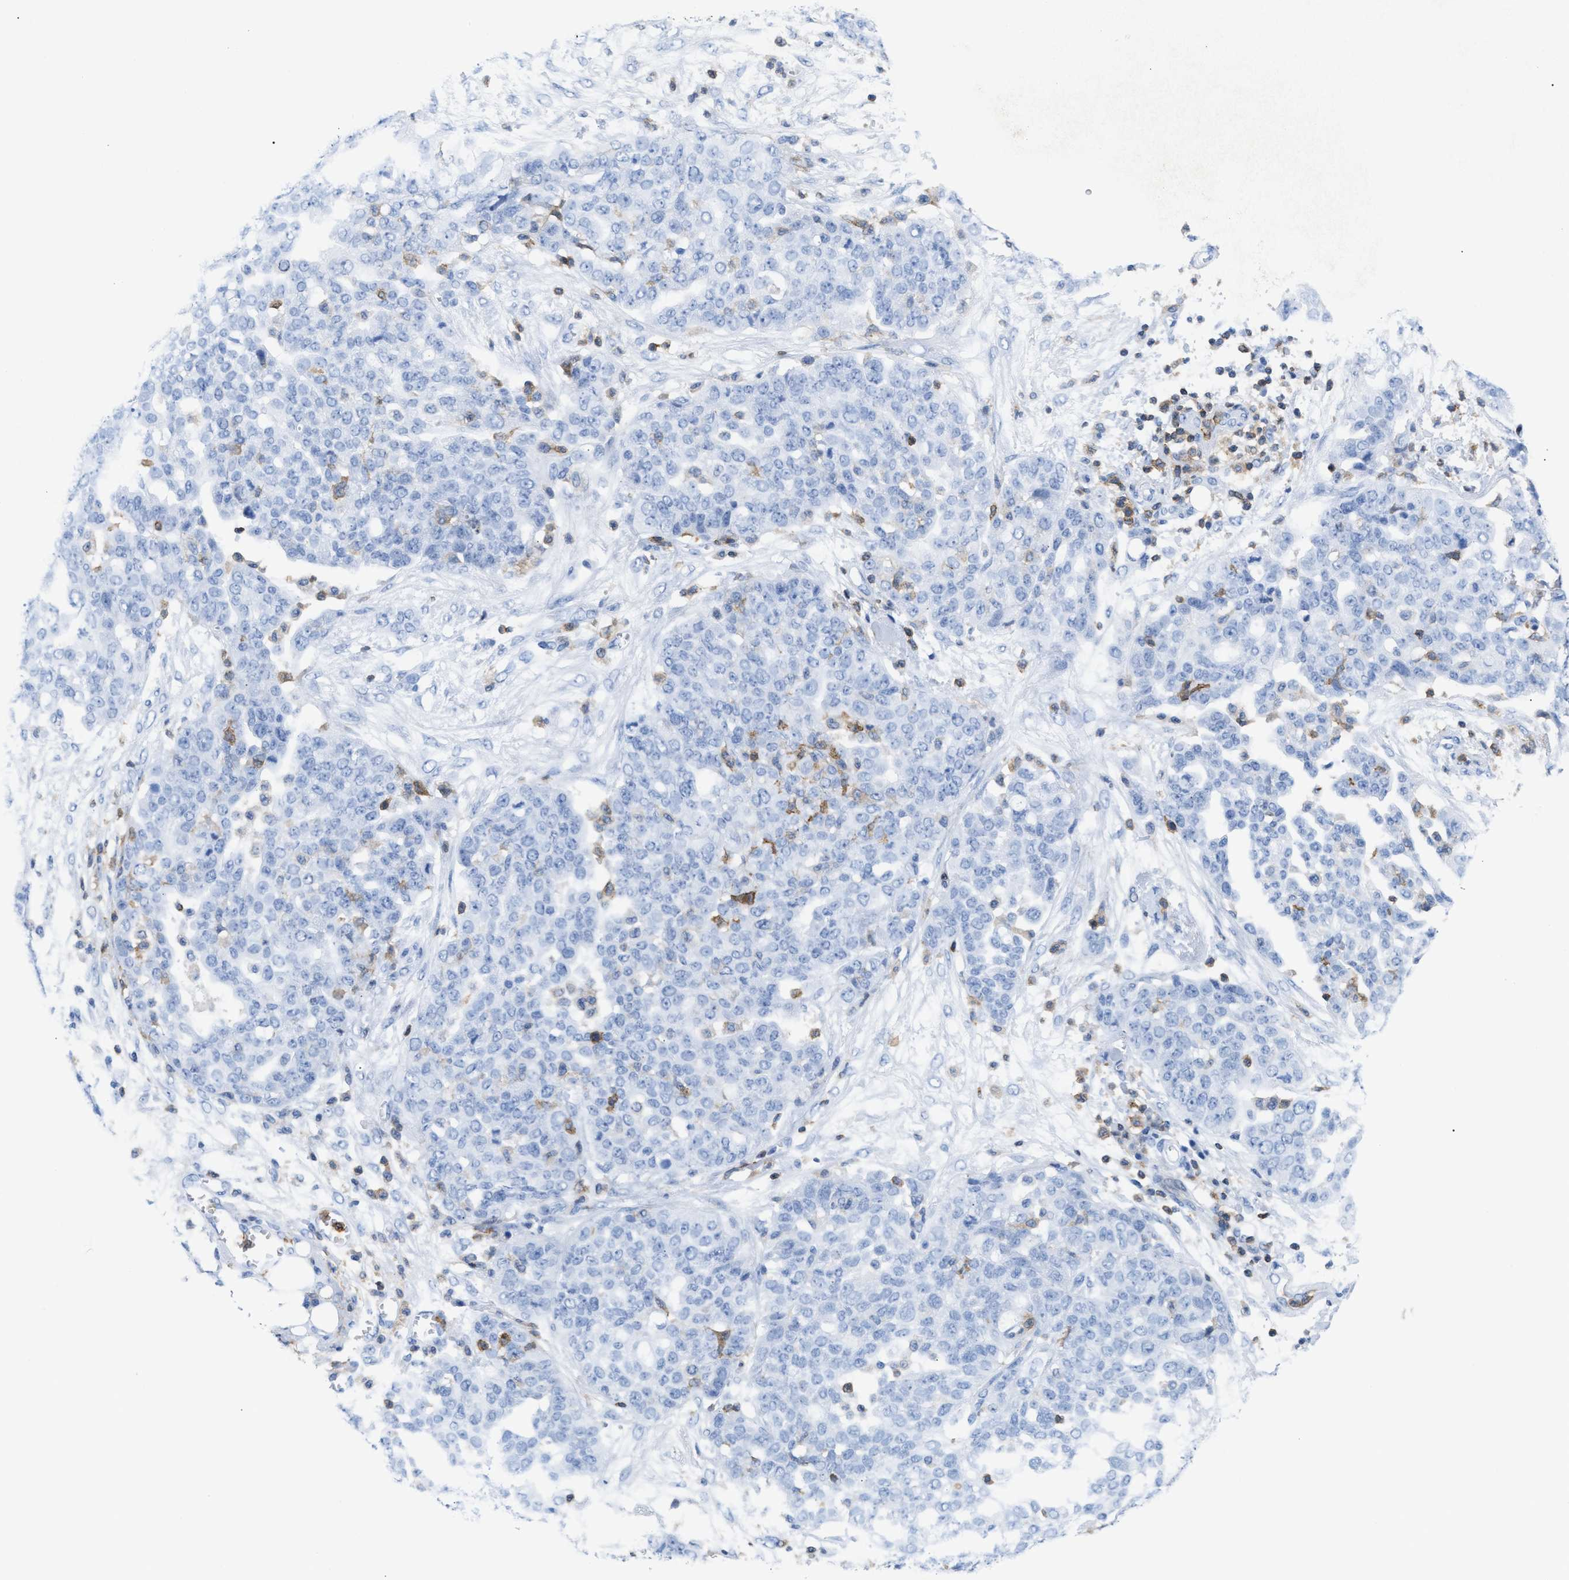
{"staining": {"intensity": "negative", "quantity": "none", "location": "none"}, "tissue": "ovarian cancer", "cell_type": "Tumor cells", "image_type": "cancer", "snomed": [{"axis": "morphology", "description": "Cystadenocarcinoma, serous, NOS"}, {"axis": "topography", "description": "Soft tissue"}, {"axis": "topography", "description": "Ovary"}], "caption": "This is an immunohistochemistry (IHC) micrograph of human ovarian cancer (serous cystadenocarcinoma). There is no expression in tumor cells.", "gene": "LCP1", "patient": {"sex": "female", "age": 57}}